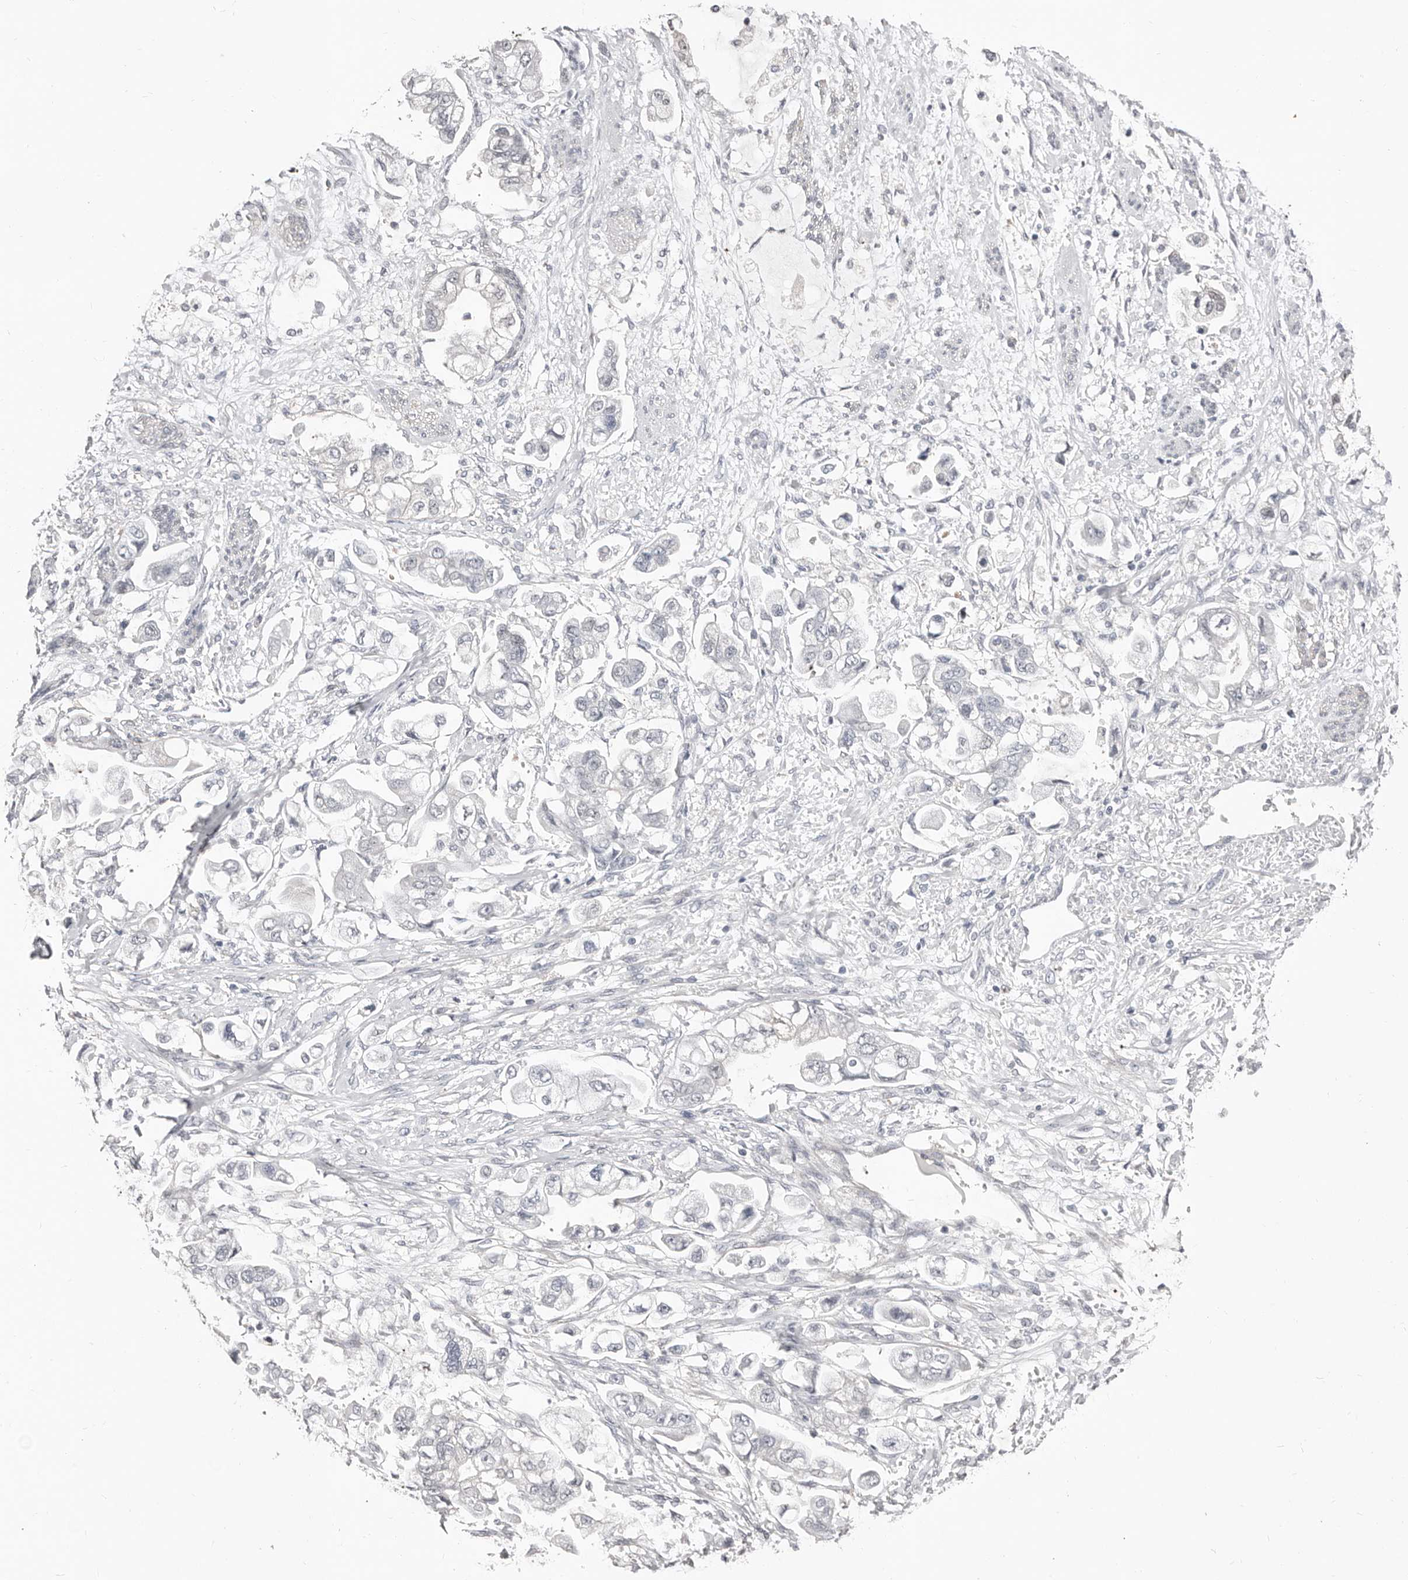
{"staining": {"intensity": "negative", "quantity": "none", "location": "none"}, "tissue": "stomach cancer", "cell_type": "Tumor cells", "image_type": "cancer", "snomed": [{"axis": "morphology", "description": "Adenocarcinoma, NOS"}, {"axis": "topography", "description": "Stomach"}], "caption": "The immunohistochemistry (IHC) photomicrograph has no significant staining in tumor cells of stomach adenocarcinoma tissue.", "gene": "ASRGL1", "patient": {"sex": "male", "age": 62}}